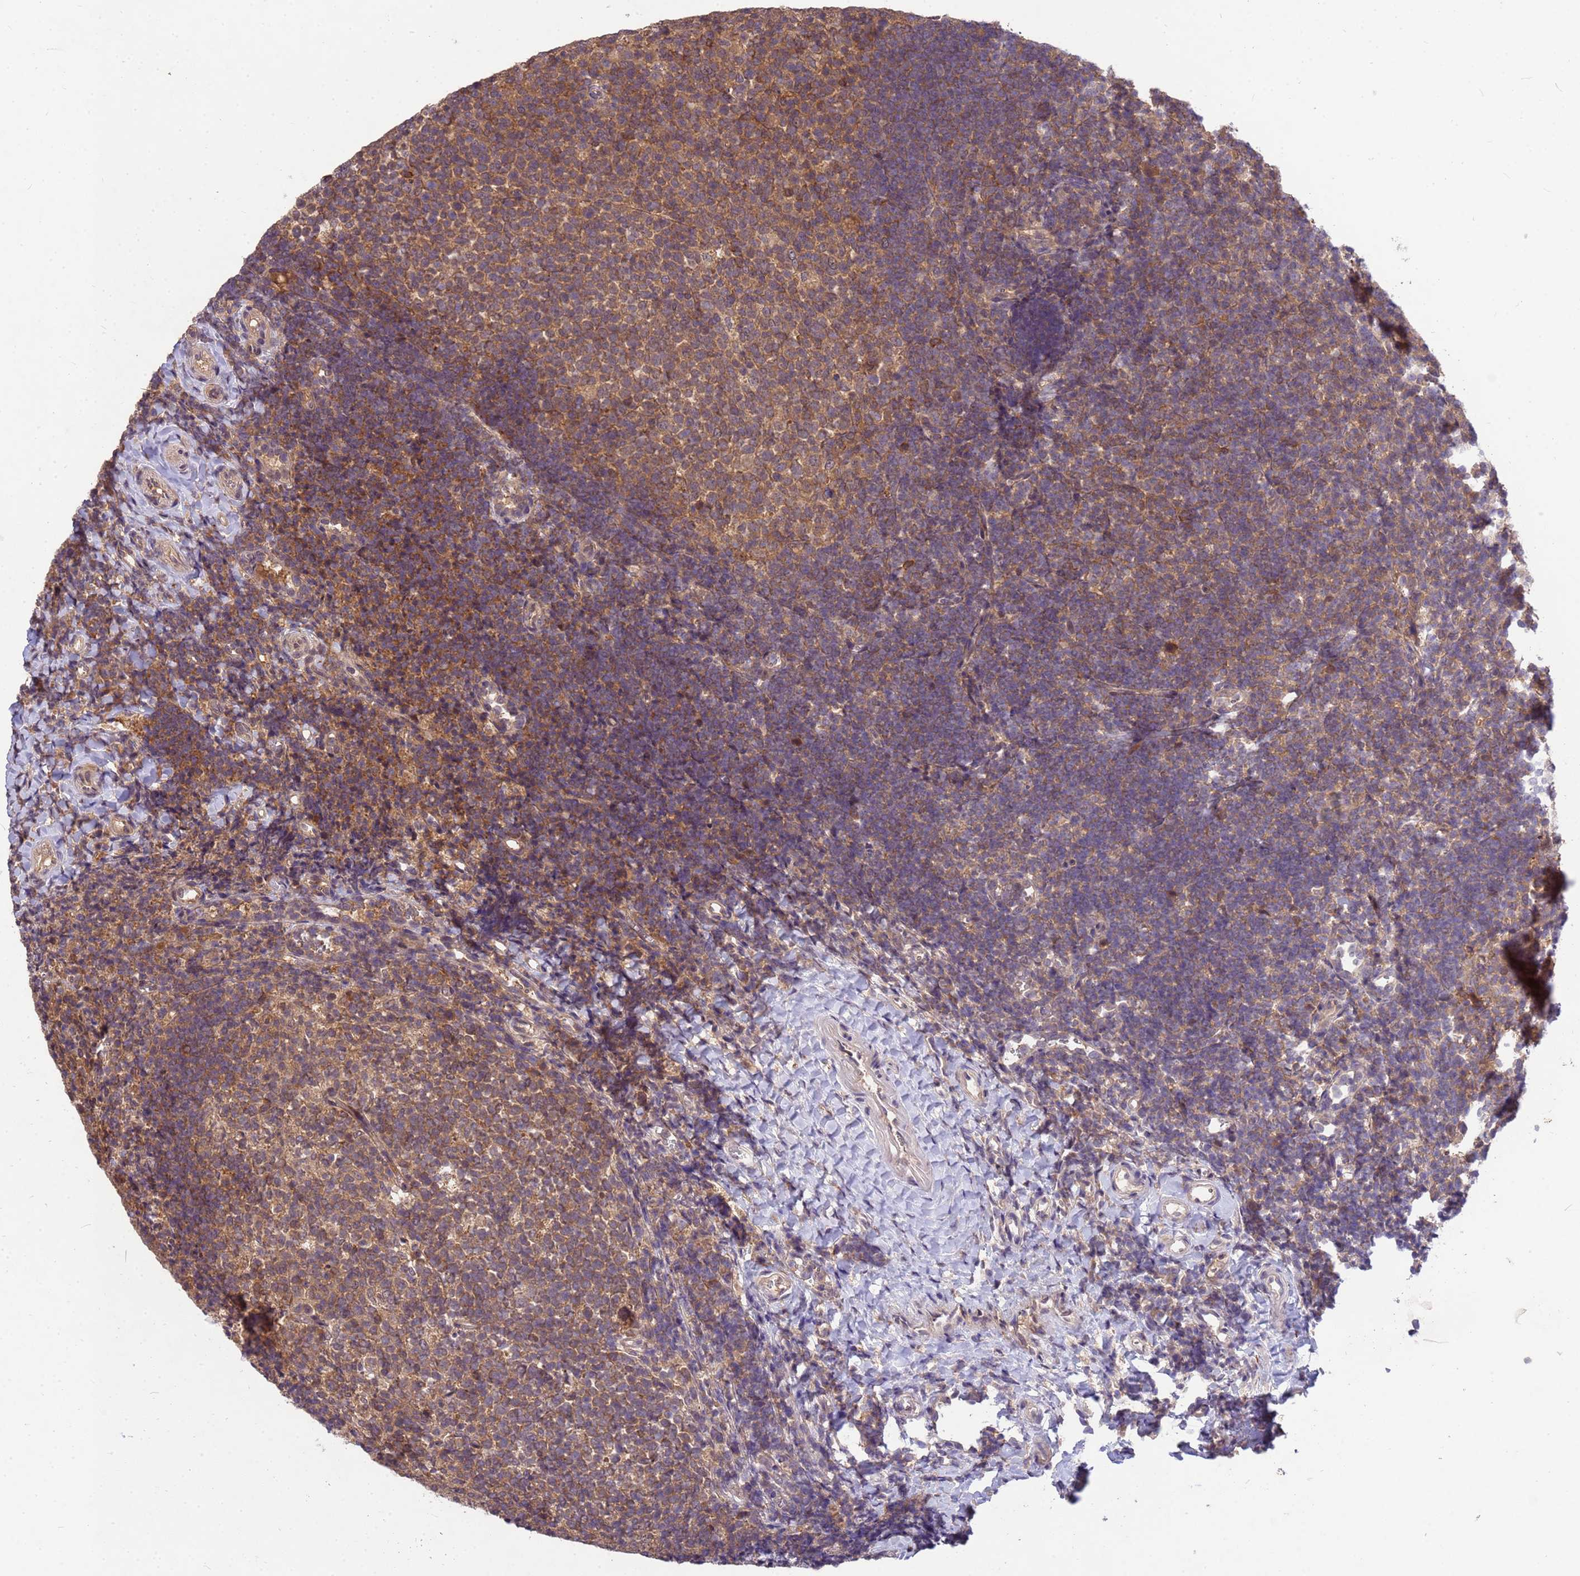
{"staining": {"intensity": "moderate", "quantity": ">75%", "location": "cytoplasmic/membranous"}, "tissue": "tonsil", "cell_type": "Germinal center cells", "image_type": "normal", "snomed": [{"axis": "morphology", "description": "Normal tissue, NOS"}, {"axis": "topography", "description": "Tonsil"}], "caption": "Tonsil stained with a protein marker shows moderate staining in germinal center cells.", "gene": "PPP2CA", "patient": {"sex": "female", "age": 10}}